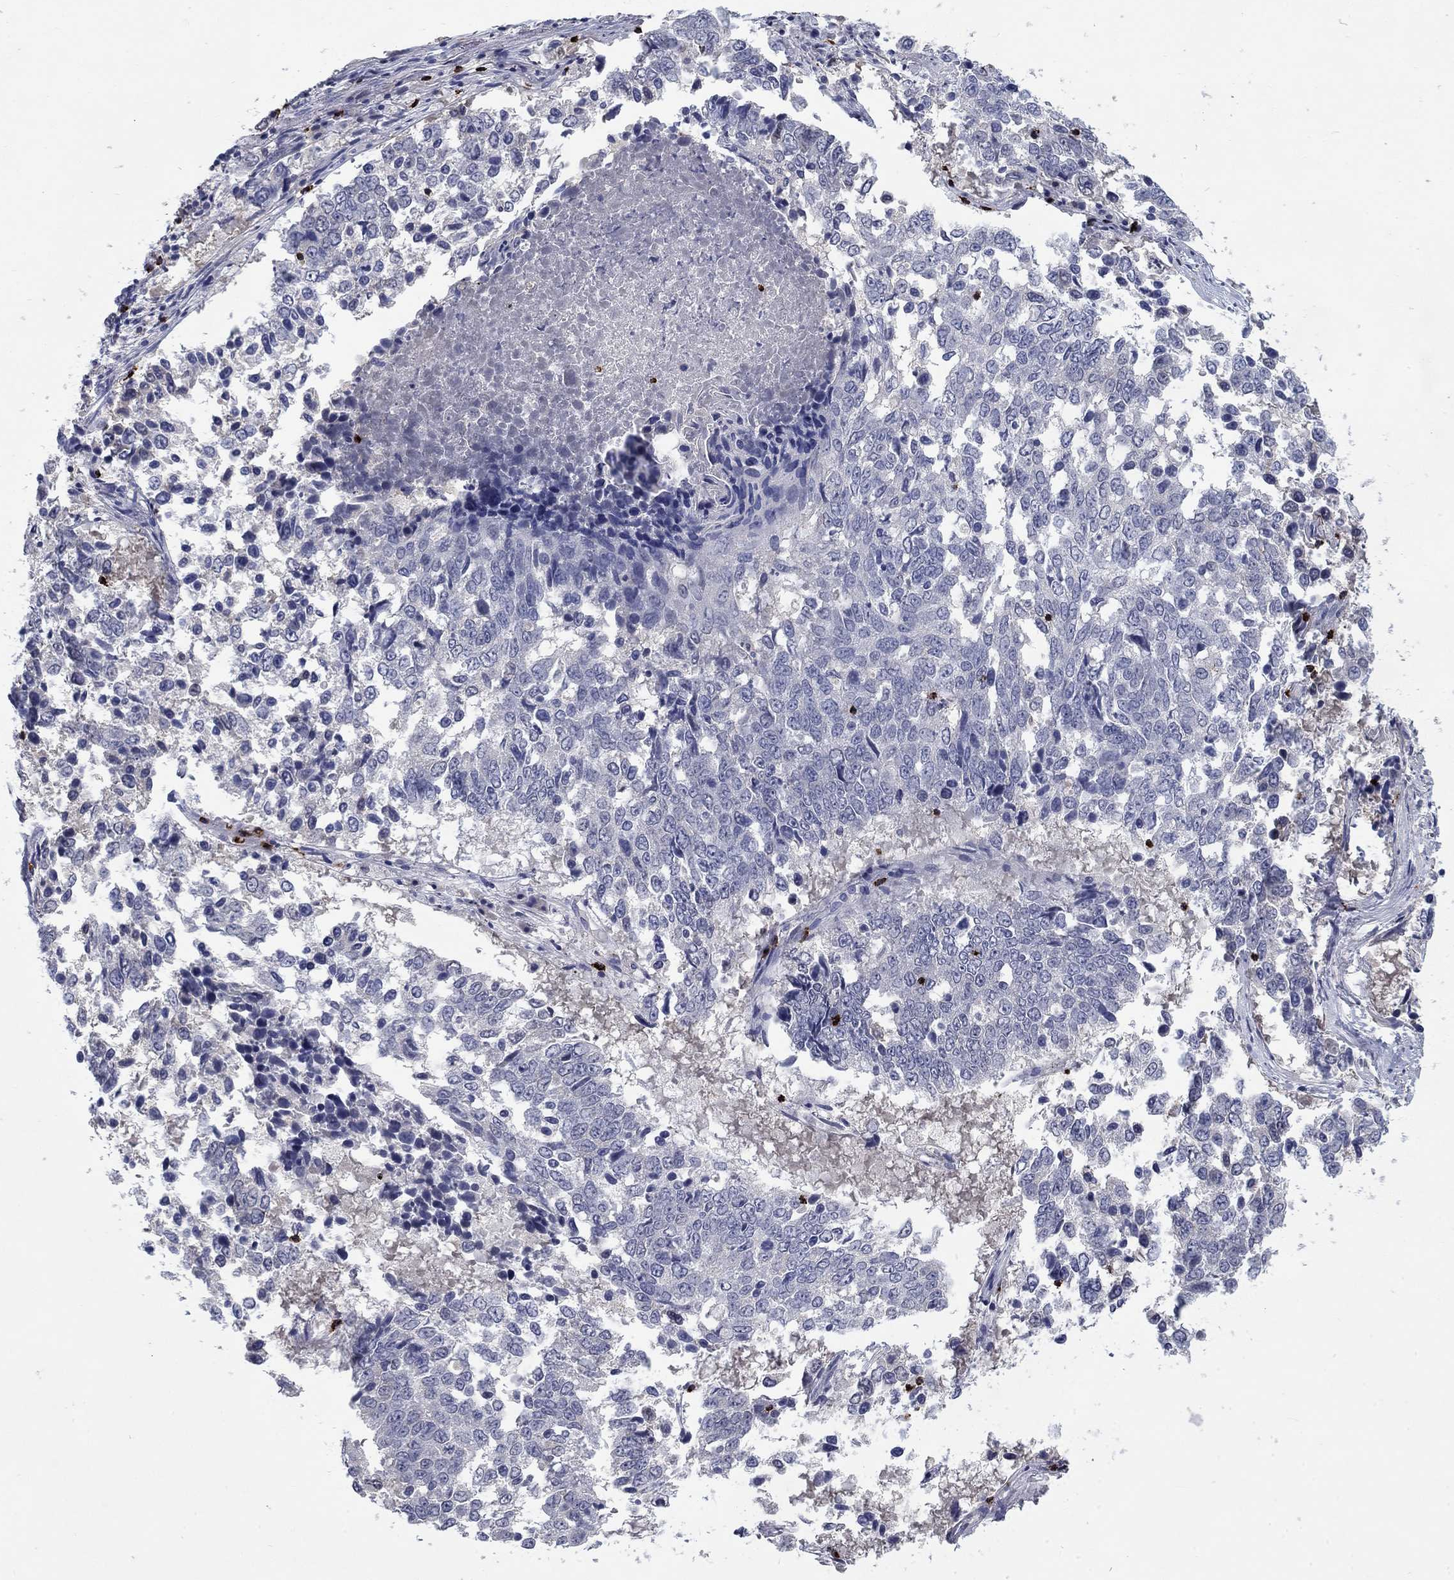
{"staining": {"intensity": "negative", "quantity": "none", "location": "none"}, "tissue": "lung cancer", "cell_type": "Tumor cells", "image_type": "cancer", "snomed": [{"axis": "morphology", "description": "Squamous cell carcinoma, NOS"}, {"axis": "topography", "description": "Lung"}], "caption": "High power microscopy histopathology image of an immunohistochemistry photomicrograph of lung cancer, revealing no significant positivity in tumor cells.", "gene": "GZMA", "patient": {"sex": "male", "age": 82}}